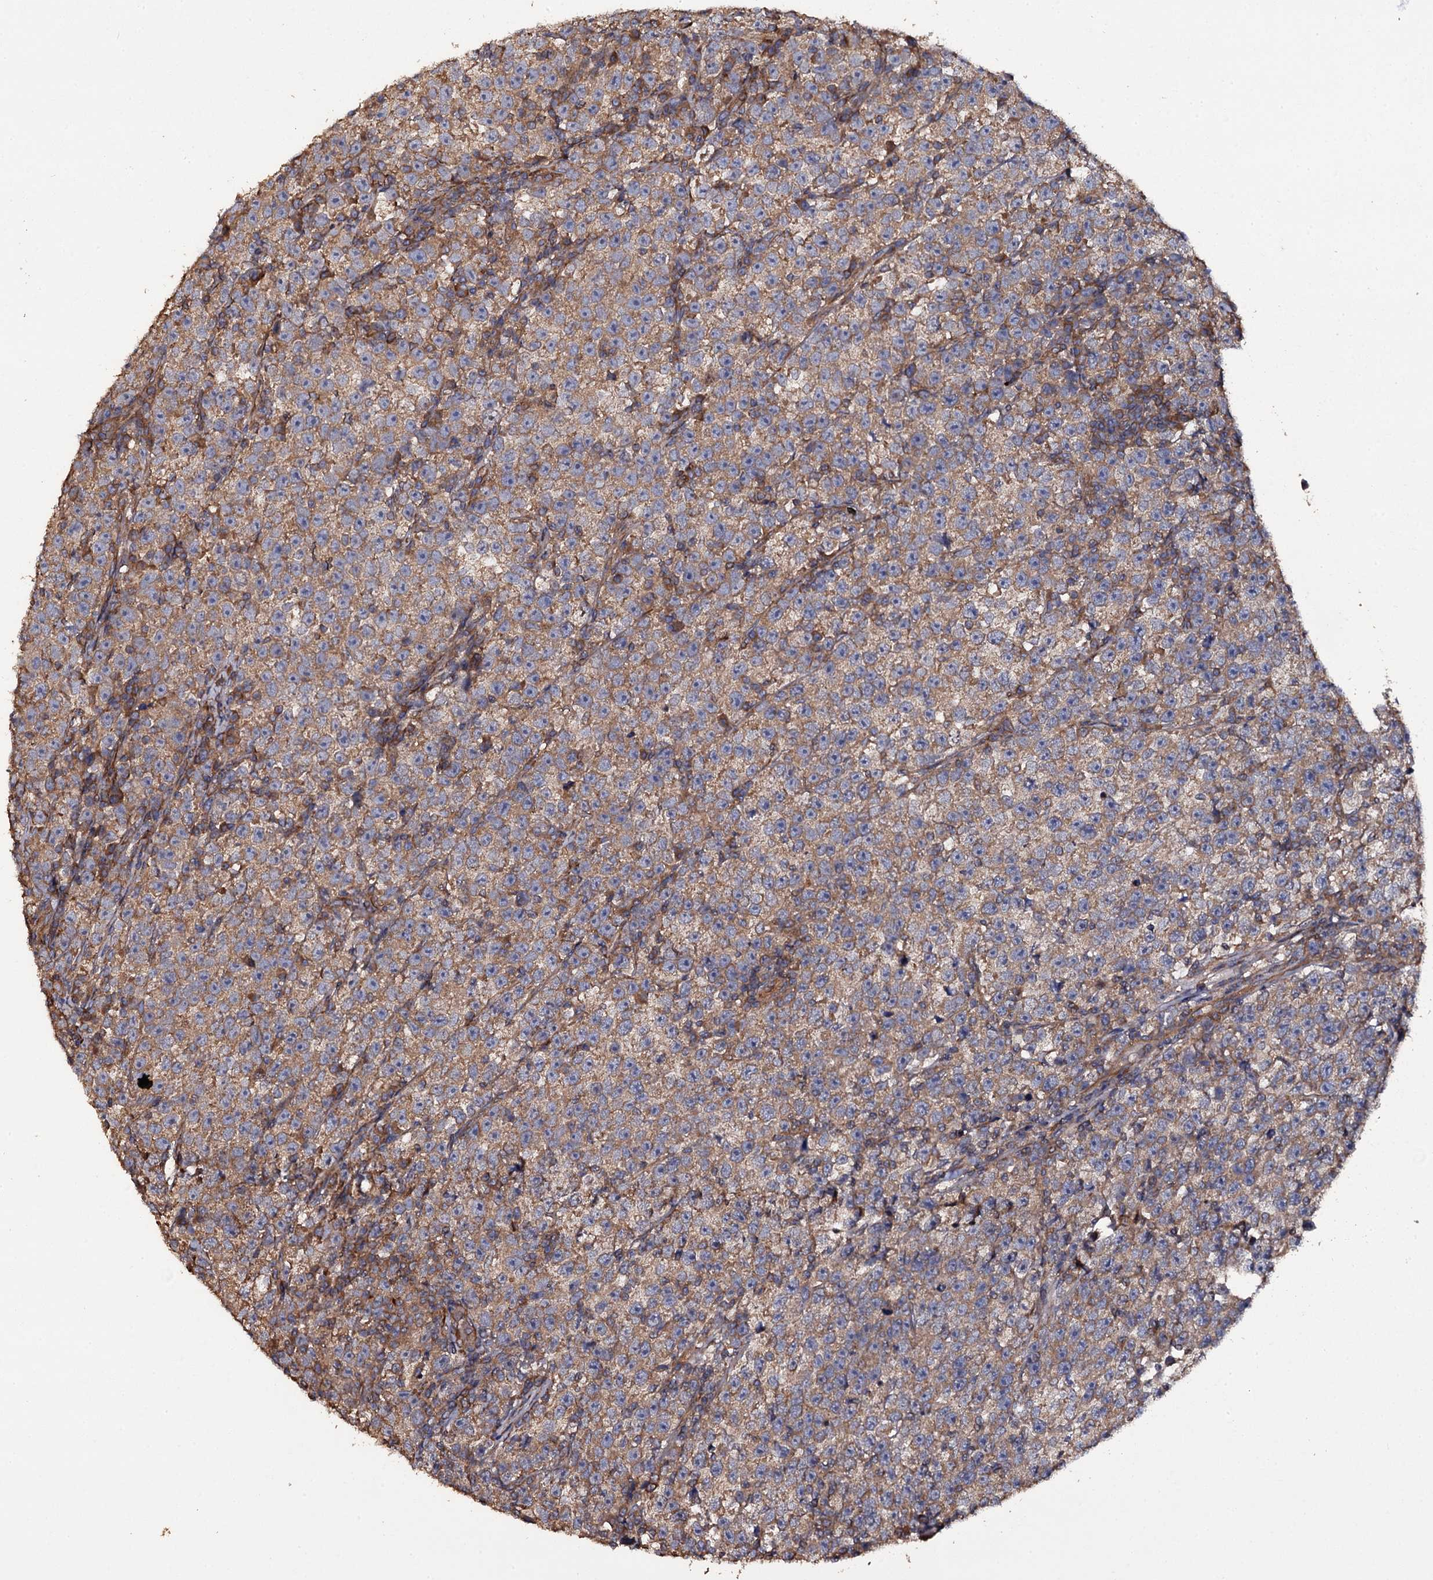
{"staining": {"intensity": "moderate", "quantity": ">75%", "location": "cytoplasmic/membranous"}, "tissue": "testis cancer", "cell_type": "Tumor cells", "image_type": "cancer", "snomed": [{"axis": "morphology", "description": "Normal tissue, NOS"}, {"axis": "morphology", "description": "Seminoma, NOS"}, {"axis": "topography", "description": "Testis"}], "caption": "Testis seminoma was stained to show a protein in brown. There is medium levels of moderate cytoplasmic/membranous expression in about >75% of tumor cells.", "gene": "TTC23", "patient": {"sex": "male", "age": 43}}